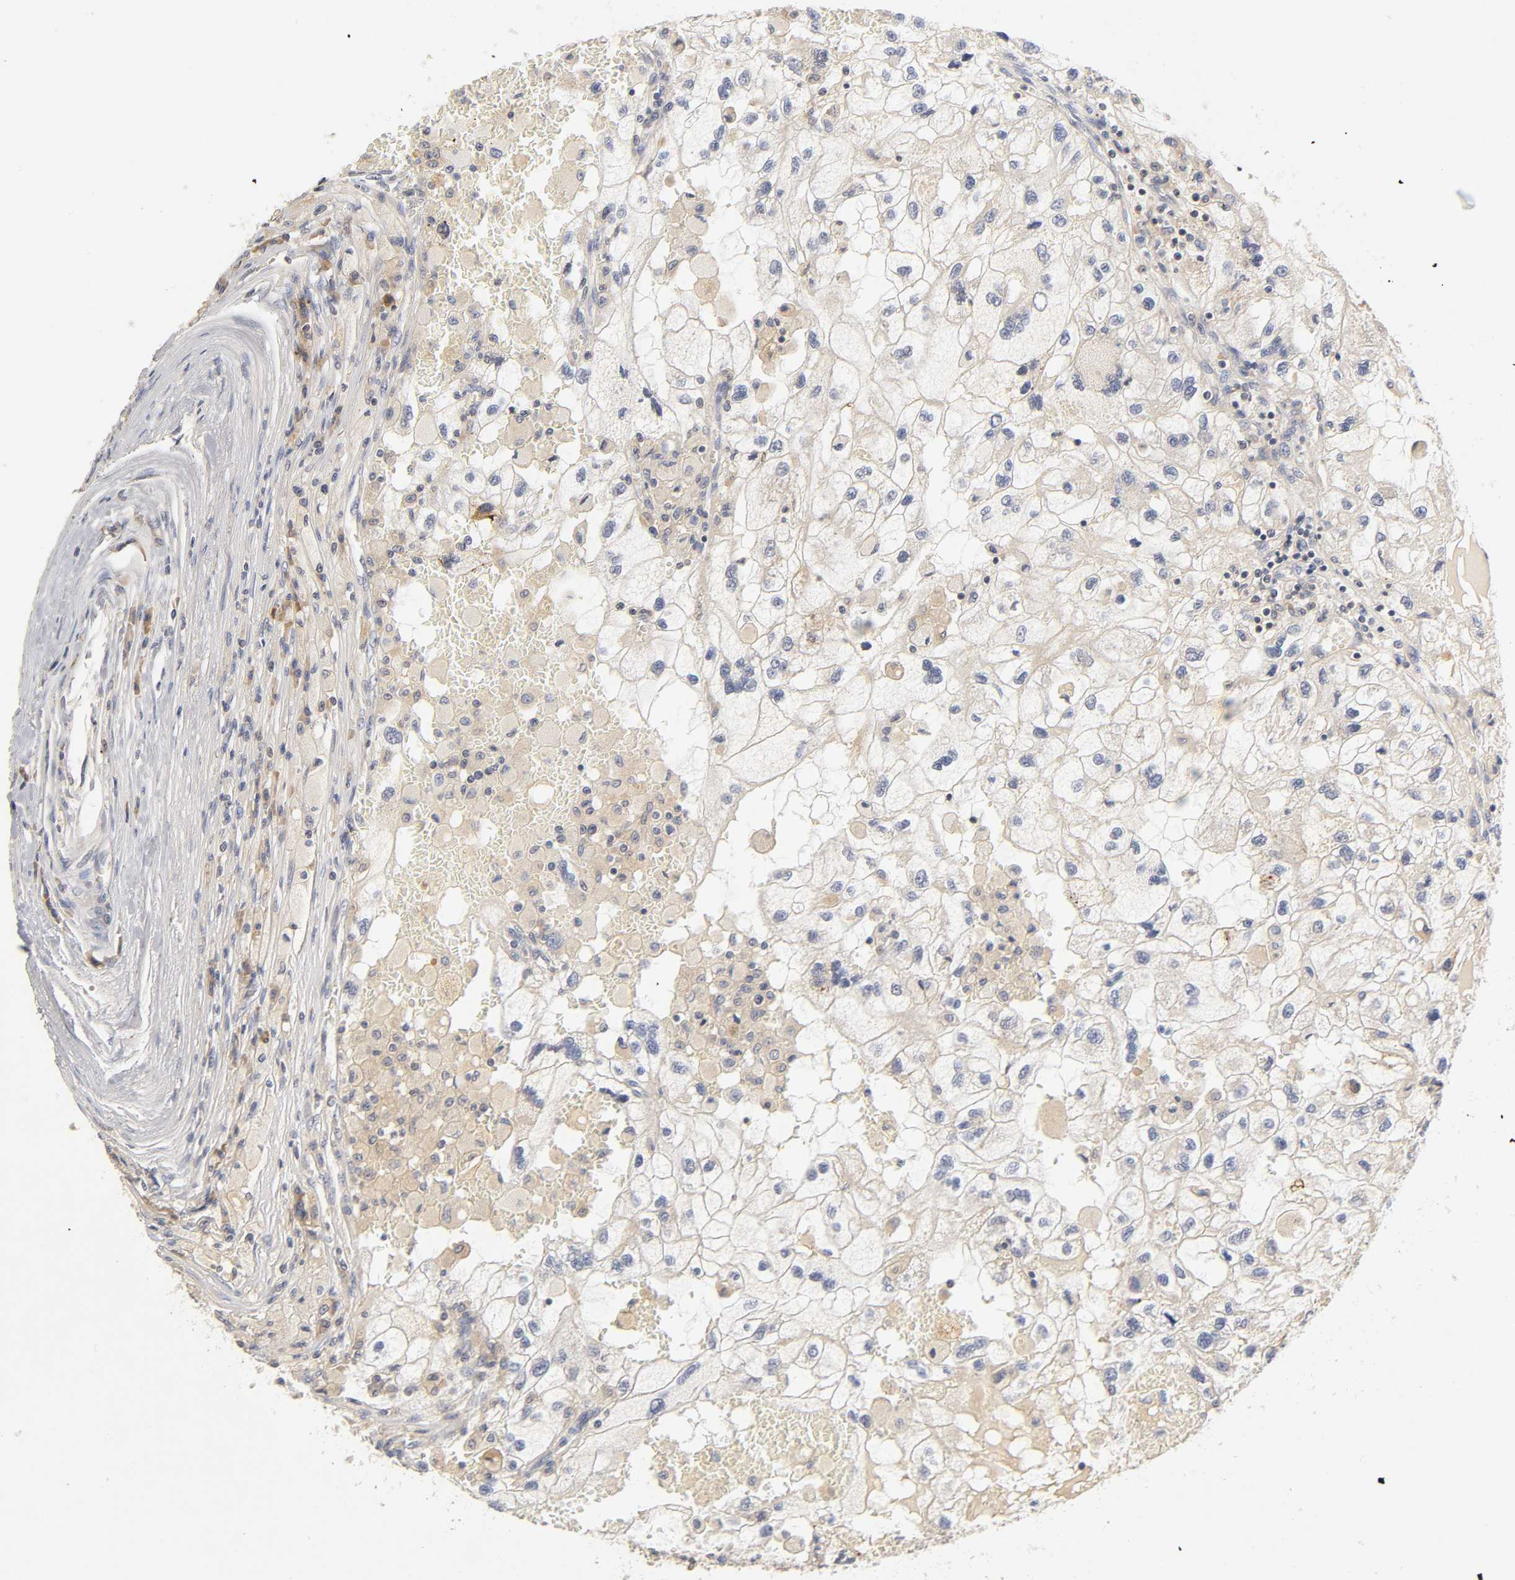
{"staining": {"intensity": "negative", "quantity": "none", "location": "none"}, "tissue": "renal cancer", "cell_type": "Tumor cells", "image_type": "cancer", "snomed": [{"axis": "morphology", "description": "Normal tissue, NOS"}, {"axis": "morphology", "description": "Adenocarcinoma, NOS"}, {"axis": "topography", "description": "Kidney"}], "caption": "Renal cancer (adenocarcinoma) stained for a protein using immunohistochemistry (IHC) displays no positivity tumor cells.", "gene": "RHOA", "patient": {"sex": "male", "age": 71}}